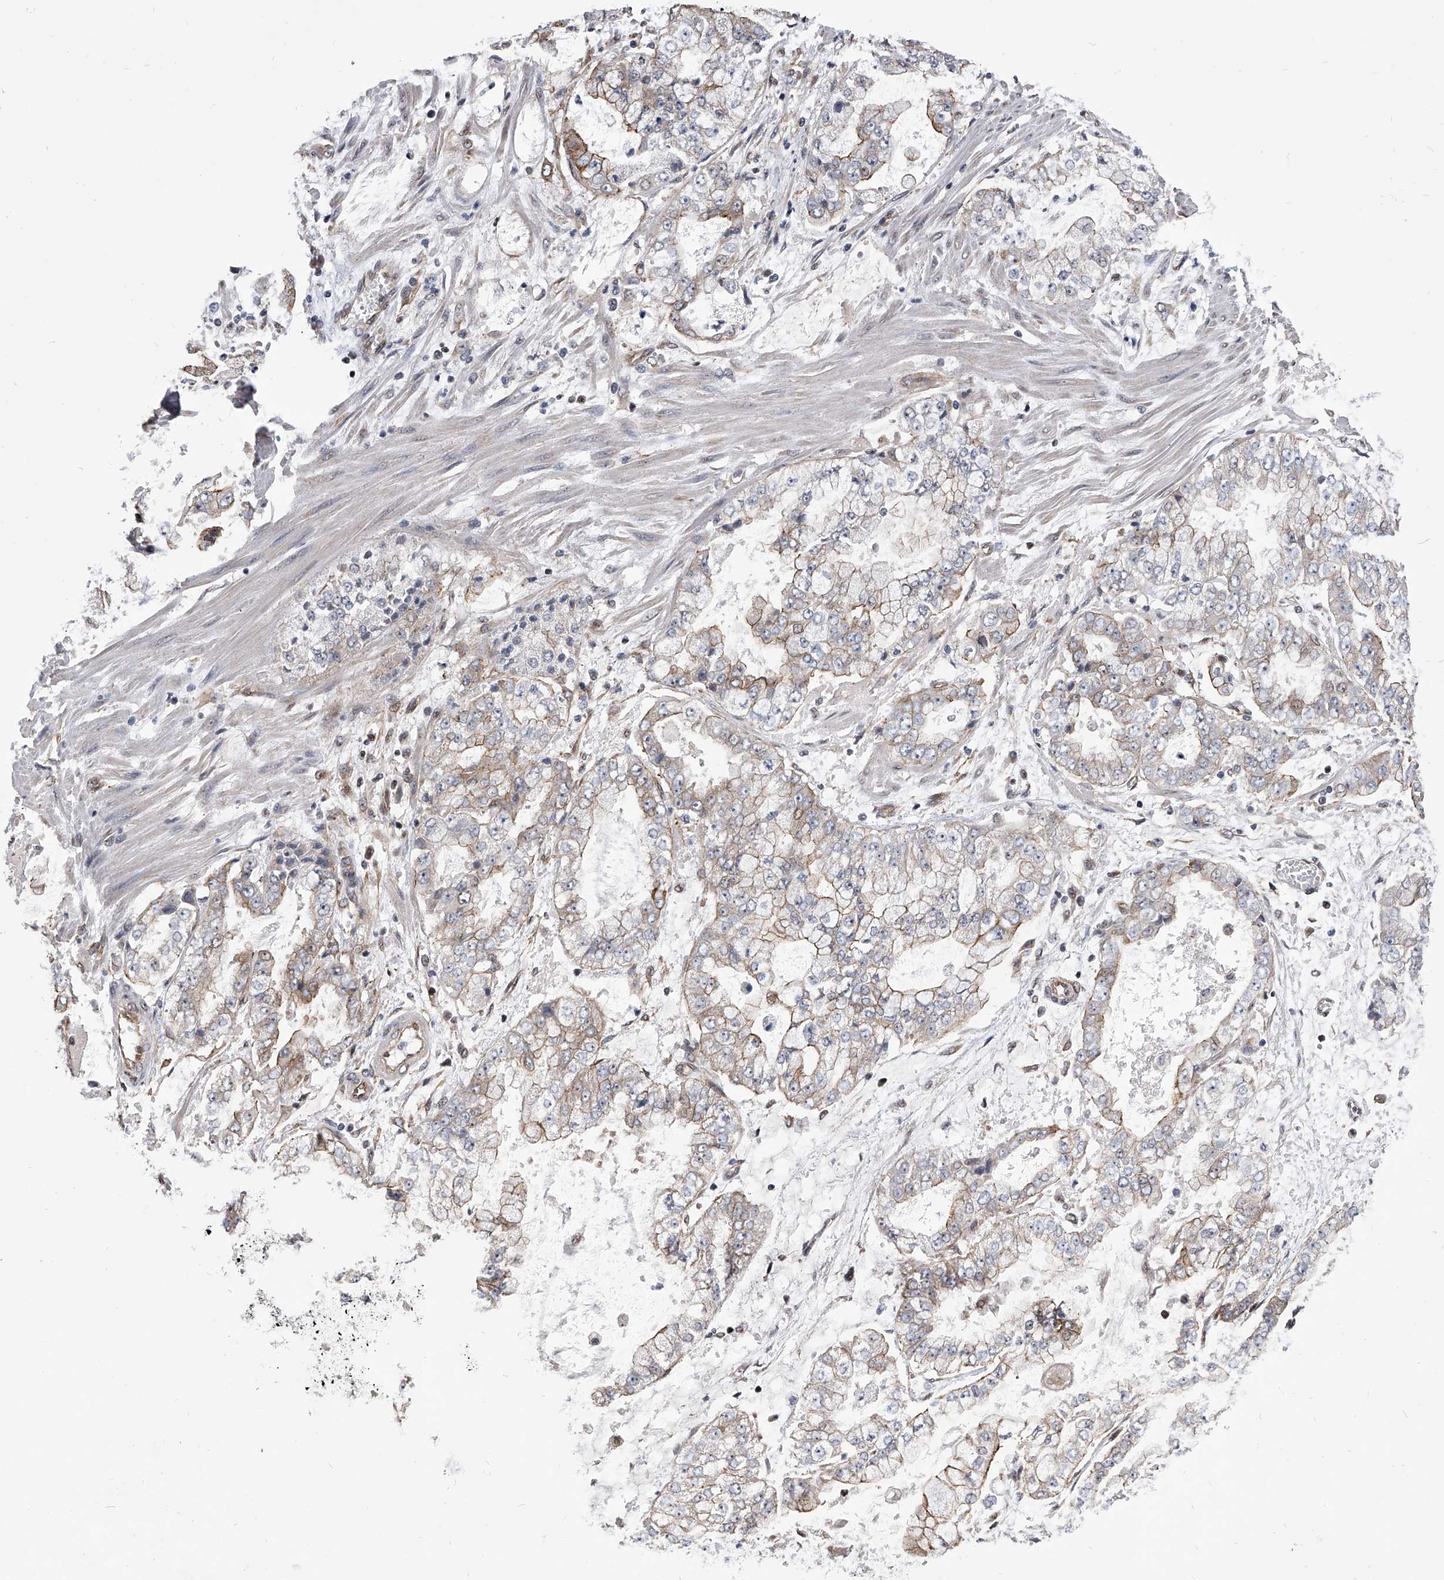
{"staining": {"intensity": "weak", "quantity": "25%-75%", "location": "cytoplasmic/membranous"}, "tissue": "stomach cancer", "cell_type": "Tumor cells", "image_type": "cancer", "snomed": [{"axis": "morphology", "description": "Adenocarcinoma, NOS"}, {"axis": "topography", "description": "Stomach"}], "caption": "Protein staining shows weak cytoplasmic/membranous positivity in approximately 25%-75% of tumor cells in stomach cancer.", "gene": "ZNF76", "patient": {"sex": "male", "age": 76}}